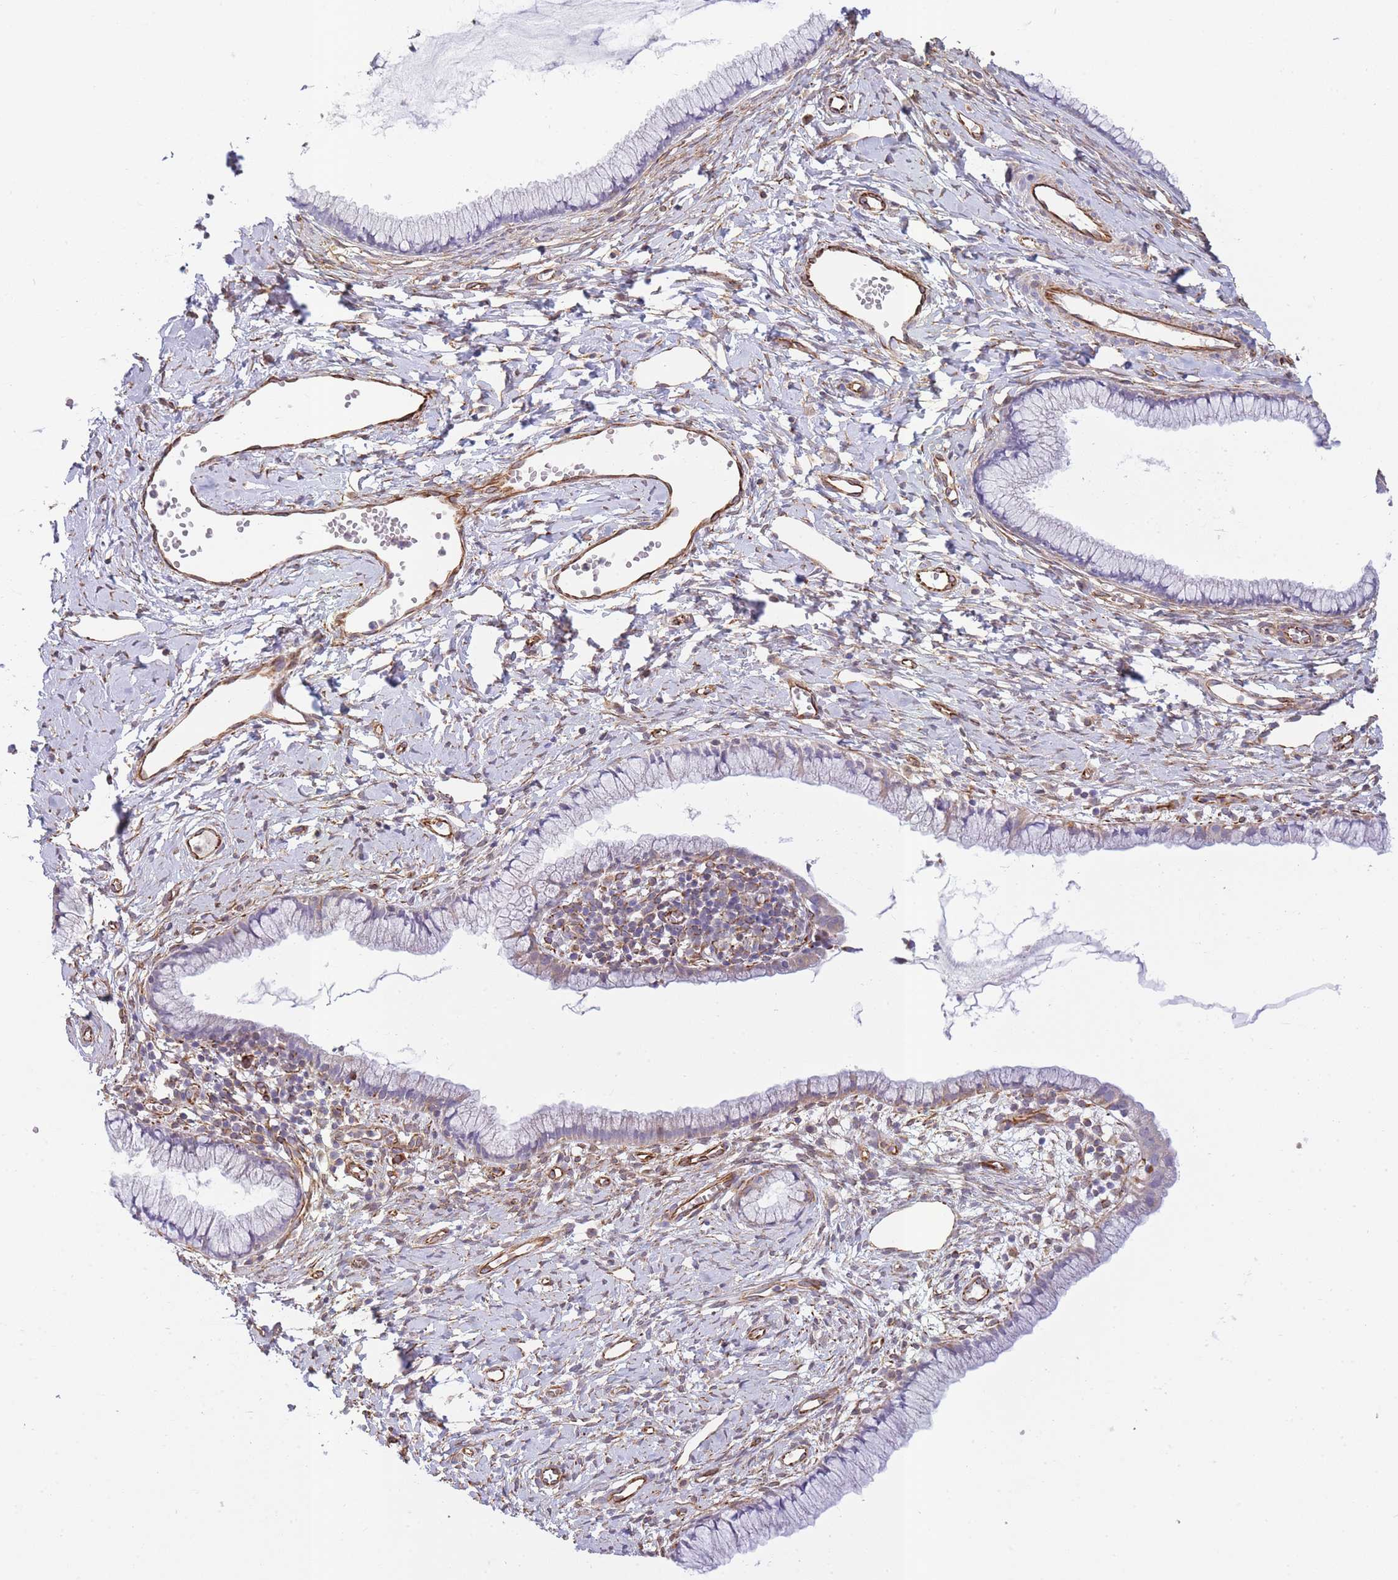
{"staining": {"intensity": "weak", "quantity": "<25%", "location": "cytoplasmic/membranous"}, "tissue": "cervix", "cell_type": "Glandular cells", "image_type": "normal", "snomed": [{"axis": "morphology", "description": "Normal tissue, NOS"}, {"axis": "topography", "description": "Cervix"}], "caption": "Photomicrograph shows no significant protein staining in glandular cells of normal cervix.", "gene": "ECPAS", "patient": {"sex": "female", "age": 40}}